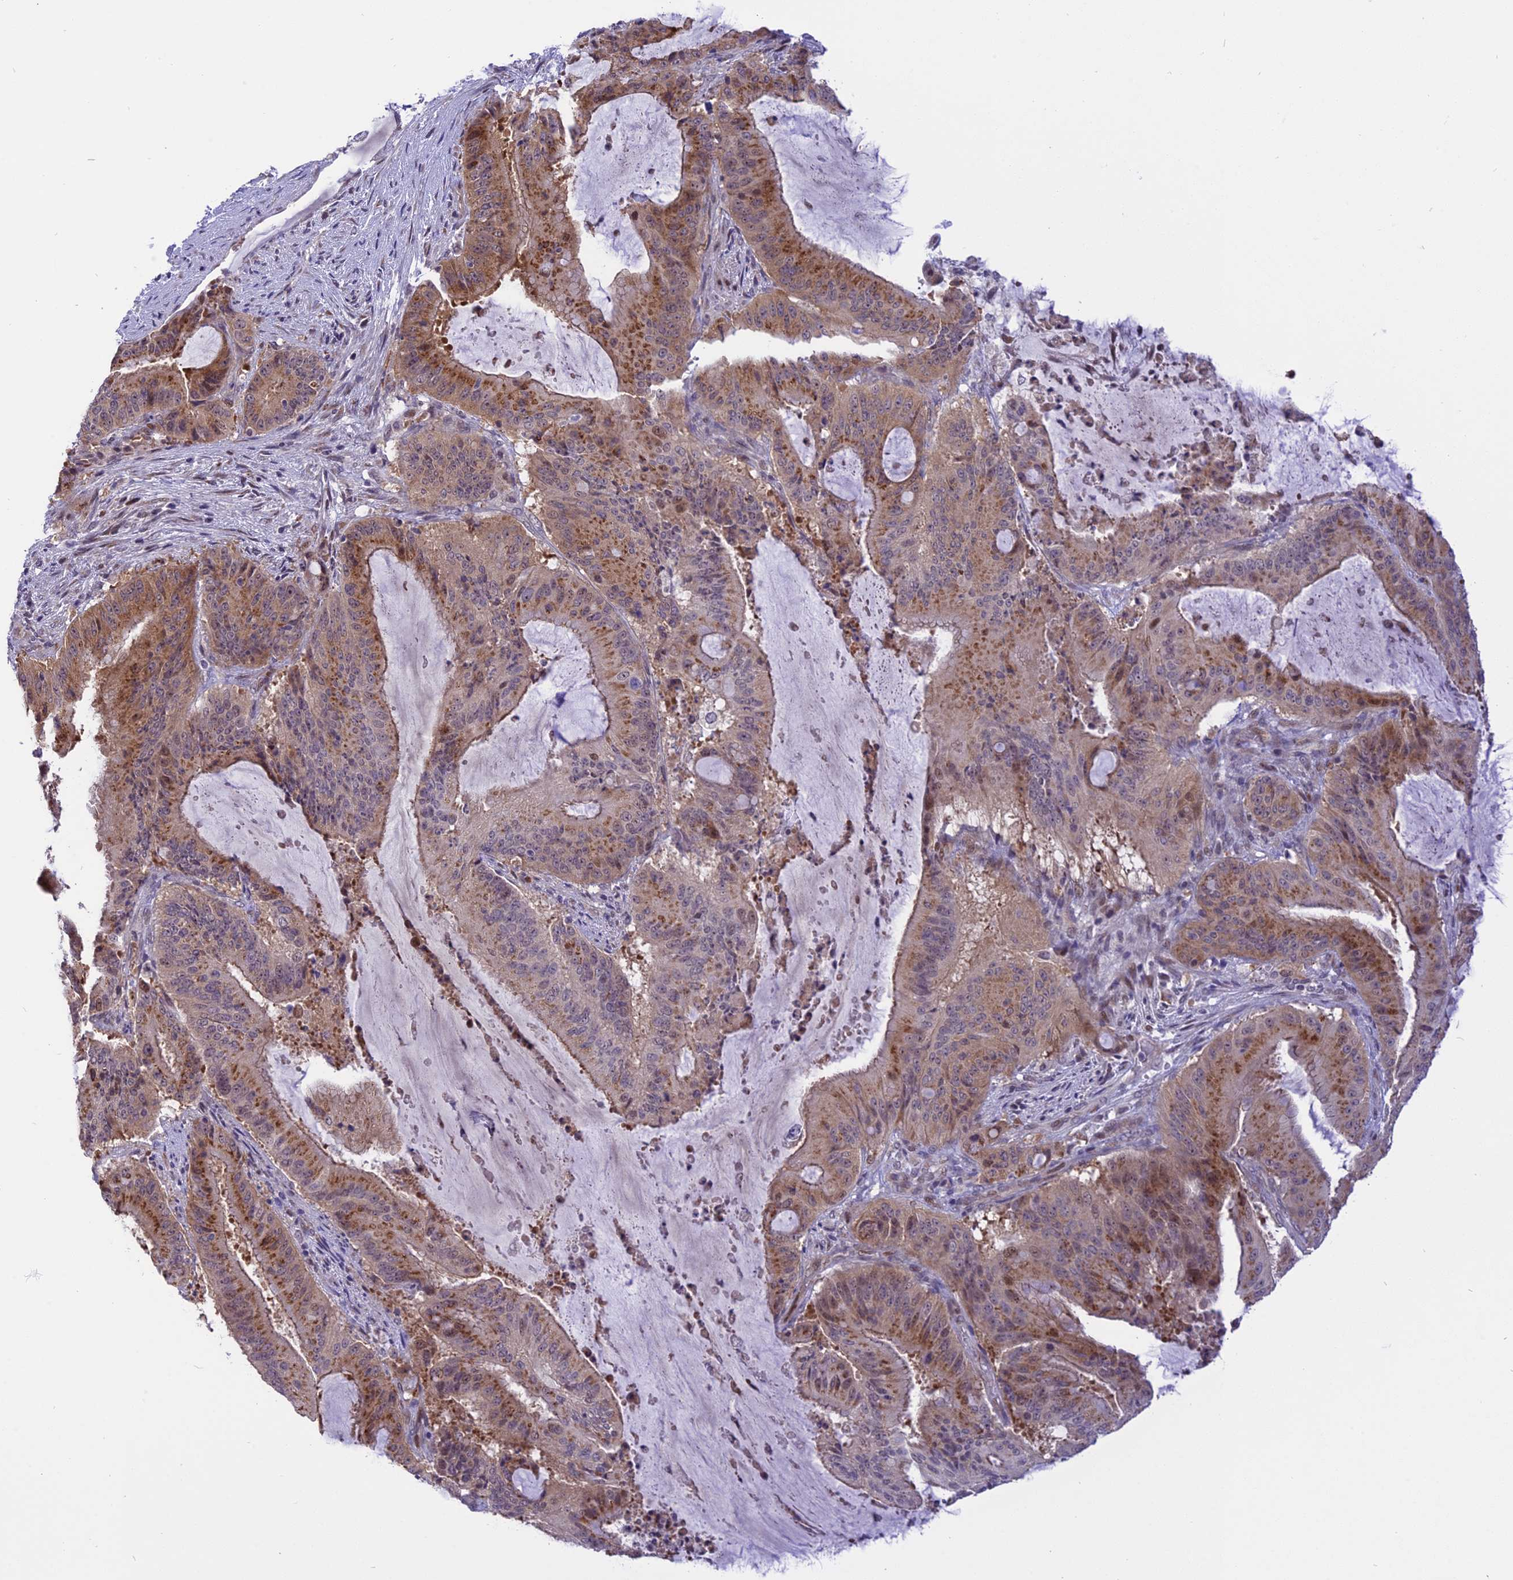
{"staining": {"intensity": "moderate", "quantity": "25%-75%", "location": "cytoplasmic/membranous"}, "tissue": "liver cancer", "cell_type": "Tumor cells", "image_type": "cancer", "snomed": [{"axis": "morphology", "description": "Normal tissue, NOS"}, {"axis": "morphology", "description": "Cholangiocarcinoma"}, {"axis": "topography", "description": "Liver"}, {"axis": "topography", "description": "Peripheral nerve tissue"}], "caption": "Immunohistochemical staining of liver cholangiocarcinoma demonstrates medium levels of moderate cytoplasmic/membranous positivity in about 25%-75% of tumor cells.", "gene": "ZNF837", "patient": {"sex": "female", "age": 73}}